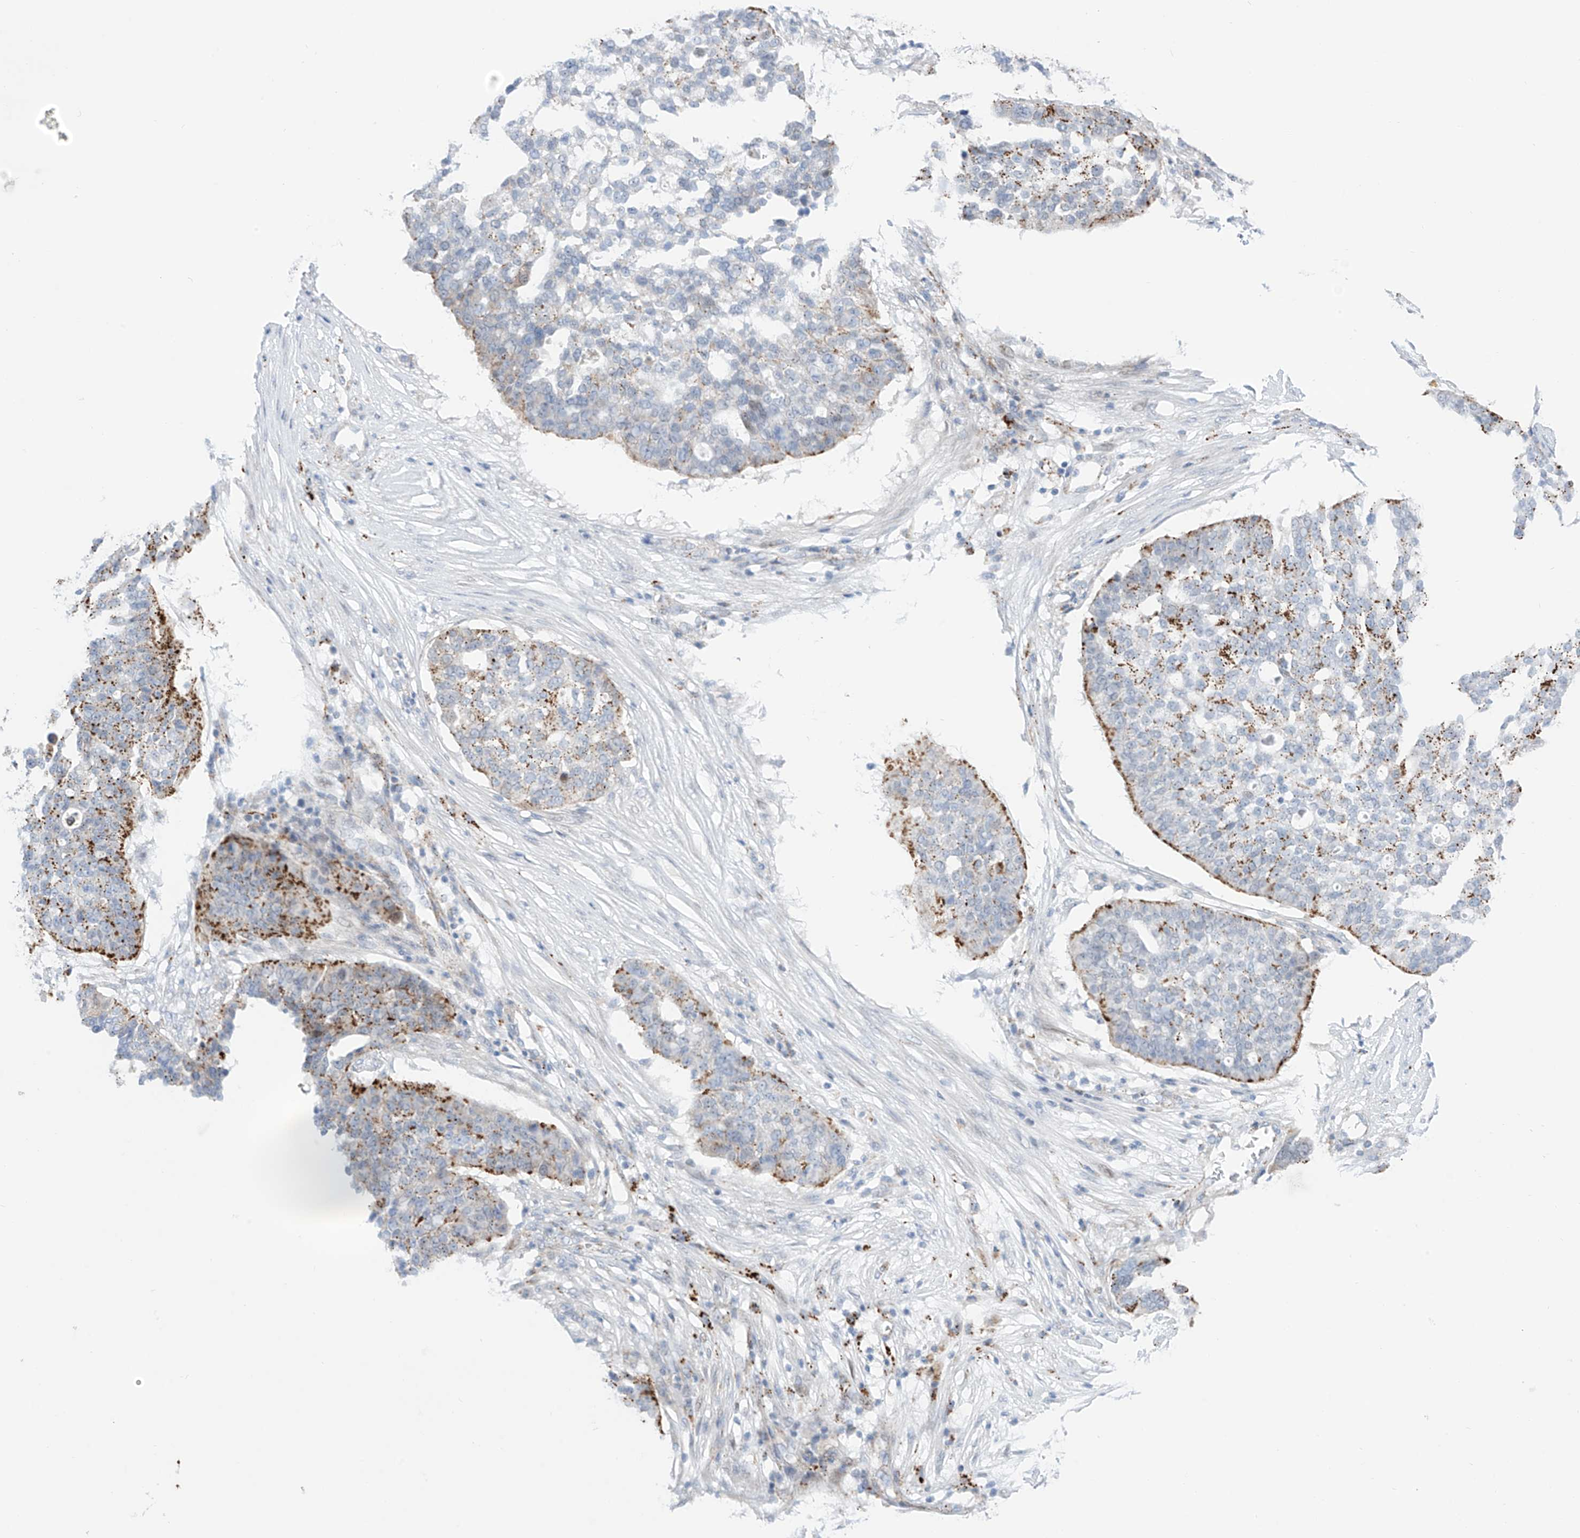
{"staining": {"intensity": "moderate", "quantity": "25%-75%", "location": "cytoplasmic/membranous"}, "tissue": "ovarian cancer", "cell_type": "Tumor cells", "image_type": "cancer", "snomed": [{"axis": "morphology", "description": "Cystadenocarcinoma, serous, NOS"}, {"axis": "topography", "description": "Ovary"}], "caption": "Human ovarian cancer stained with a protein marker shows moderate staining in tumor cells.", "gene": "PSPH", "patient": {"sex": "female", "age": 59}}